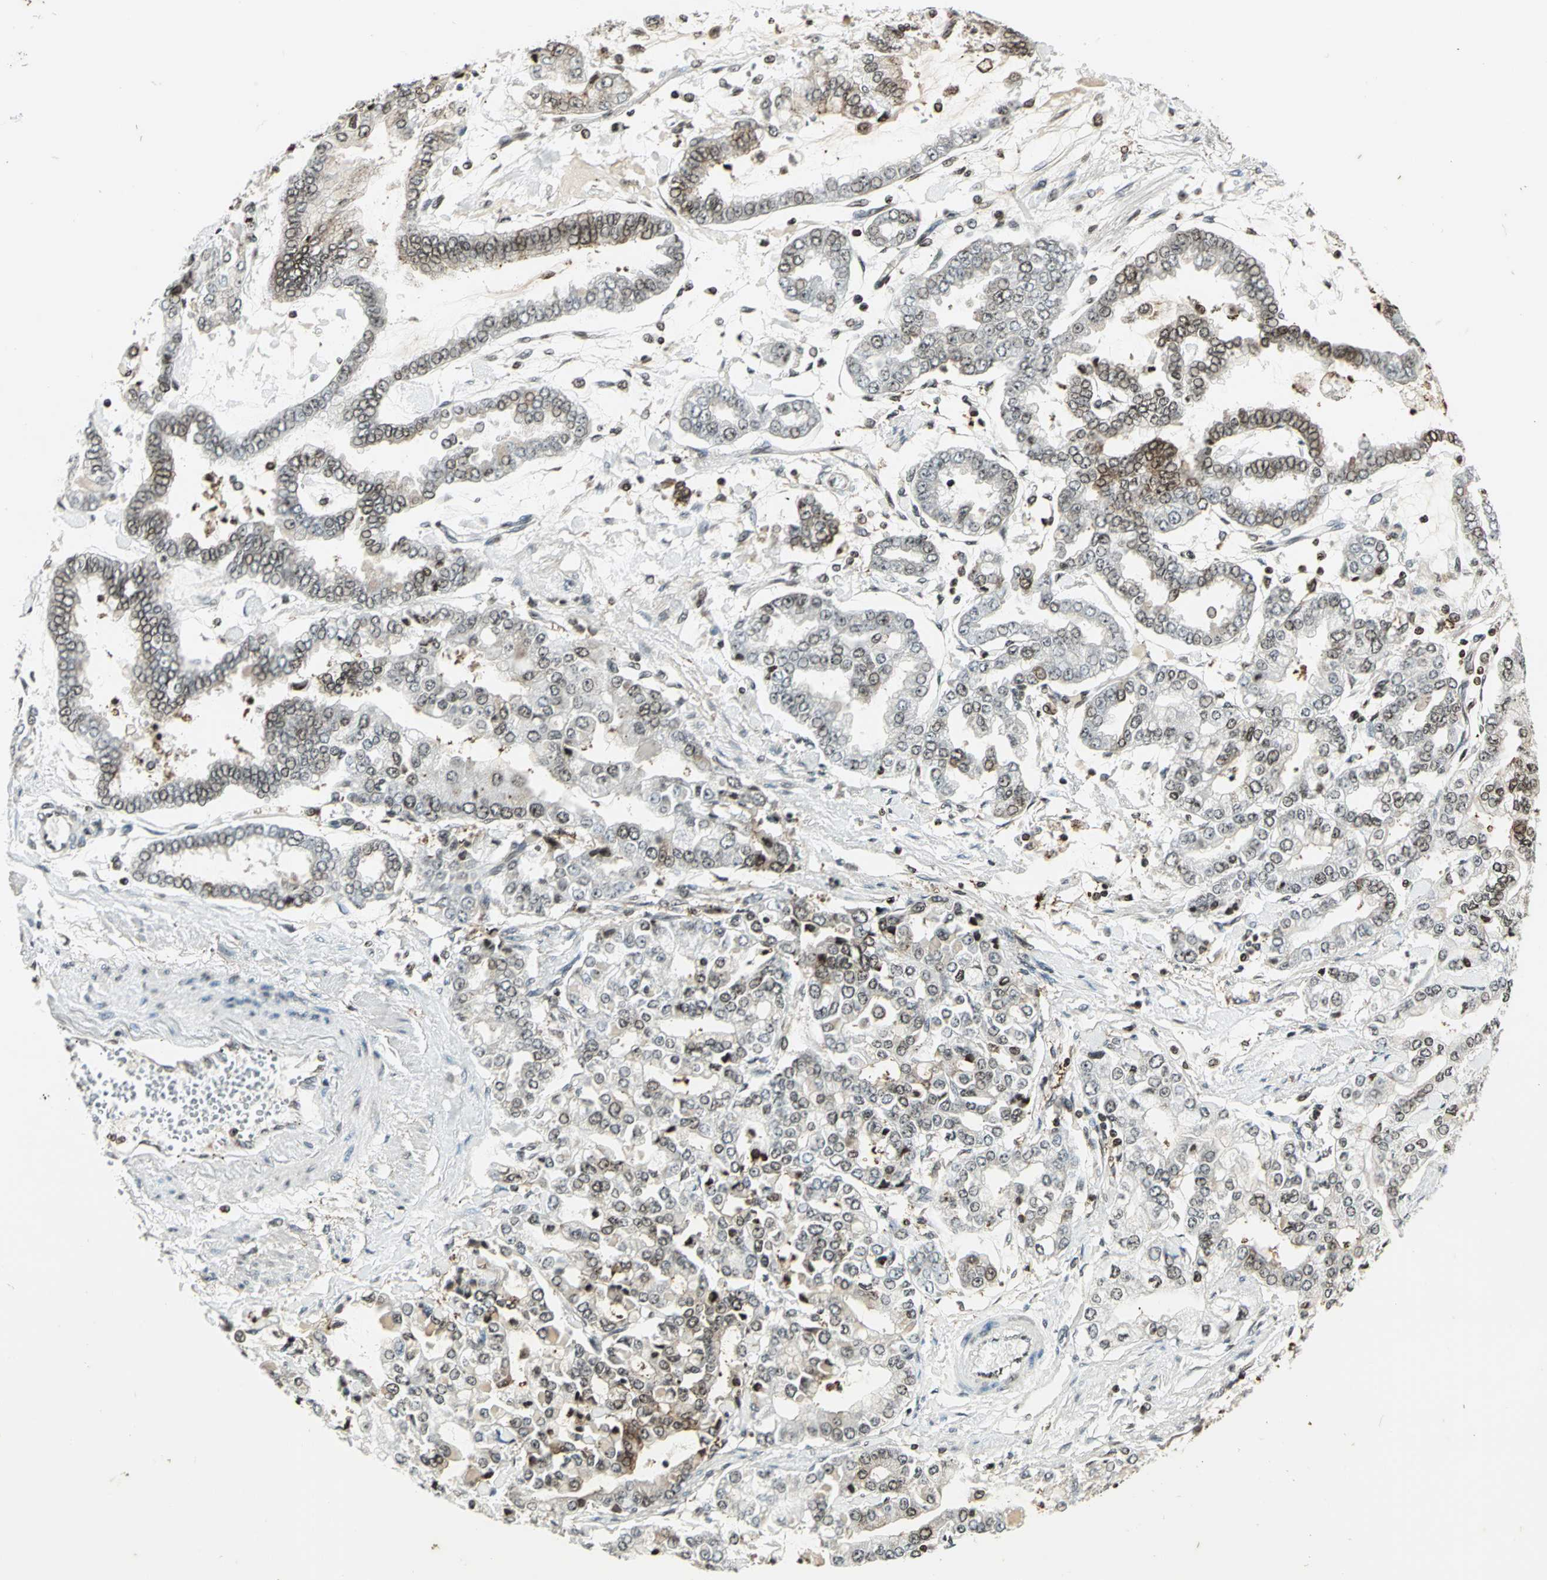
{"staining": {"intensity": "weak", "quantity": "25%-75%", "location": "cytoplasmic/membranous,nuclear"}, "tissue": "stomach cancer", "cell_type": "Tumor cells", "image_type": "cancer", "snomed": [{"axis": "morphology", "description": "Normal tissue, NOS"}, {"axis": "morphology", "description": "Adenocarcinoma, NOS"}, {"axis": "topography", "description": "Stomach, upper"}, {"axis": "topography", "description": "Stomach"}], "caption": "DAB immunohistochemical staining of human stomach cancer displays weak cytoplasmic/membranous and nuclear protein positivity in about 25%-75% of tumor cells. Nuclei are stained in blue.", "gene": "LGALS3", "patient": {"sex": "male", "age": 76}}